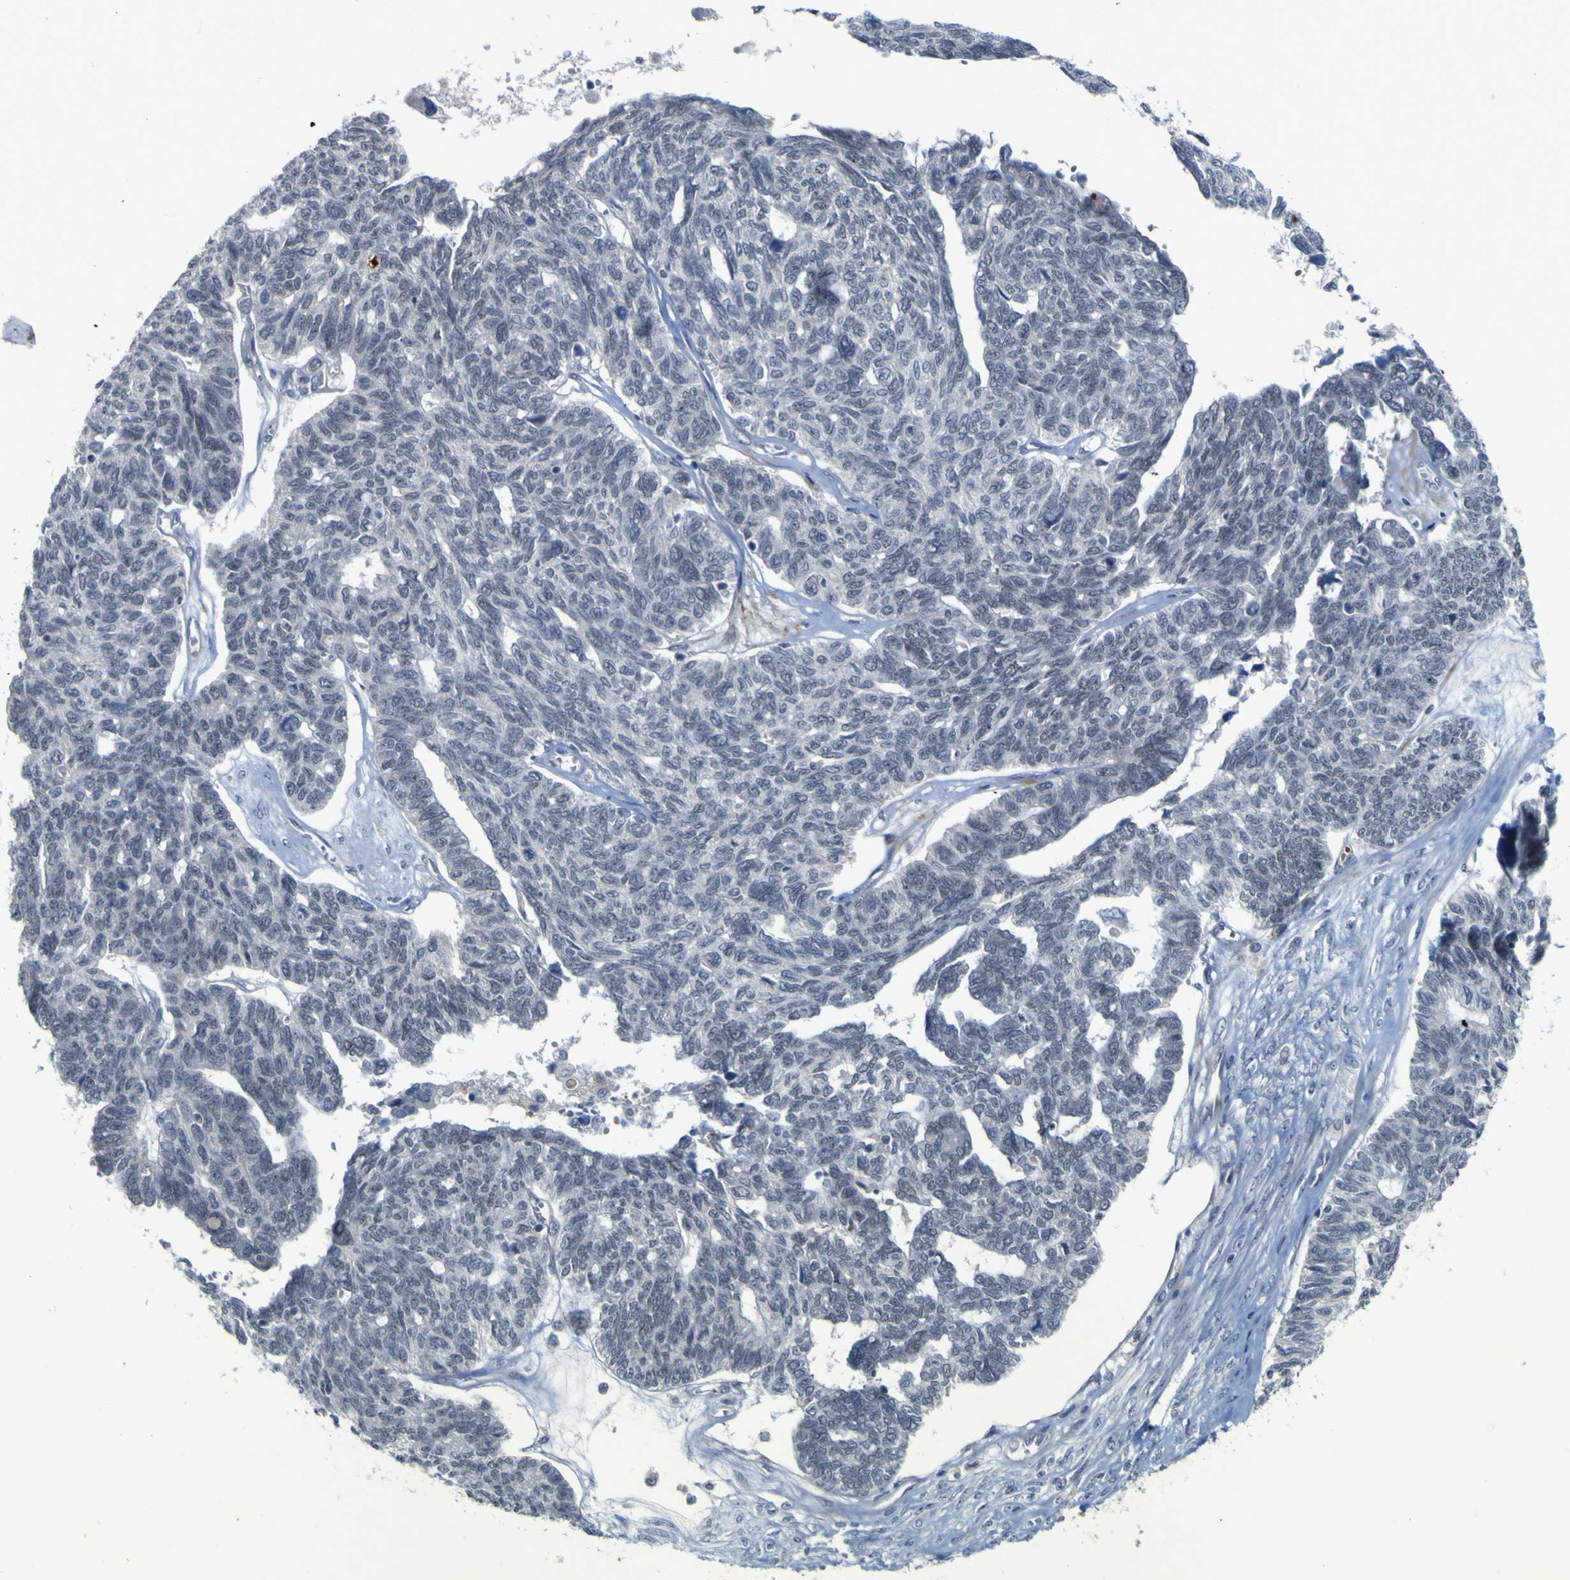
{"staining": {"intensity": "negative", "quantity": "none", "location": "none"}, "tissue": "ovarian cancer", "cell_type": "Tumor cells", "image_type": "cancer", "snomed": [{"axis": "morphology", "description": "Cystadenocarcinoma, serous, NOS"}, {"axis": "topography", "description": "Ovary"}], "caption": "A high-resolution histopathology image shows immunohistochemistry staining of ovarian serous cystadenocarcinoma, which displays no significant positivity in tumor cells.", "gene": "NAV1", "patient": {"sex": "female", "age": 79}}